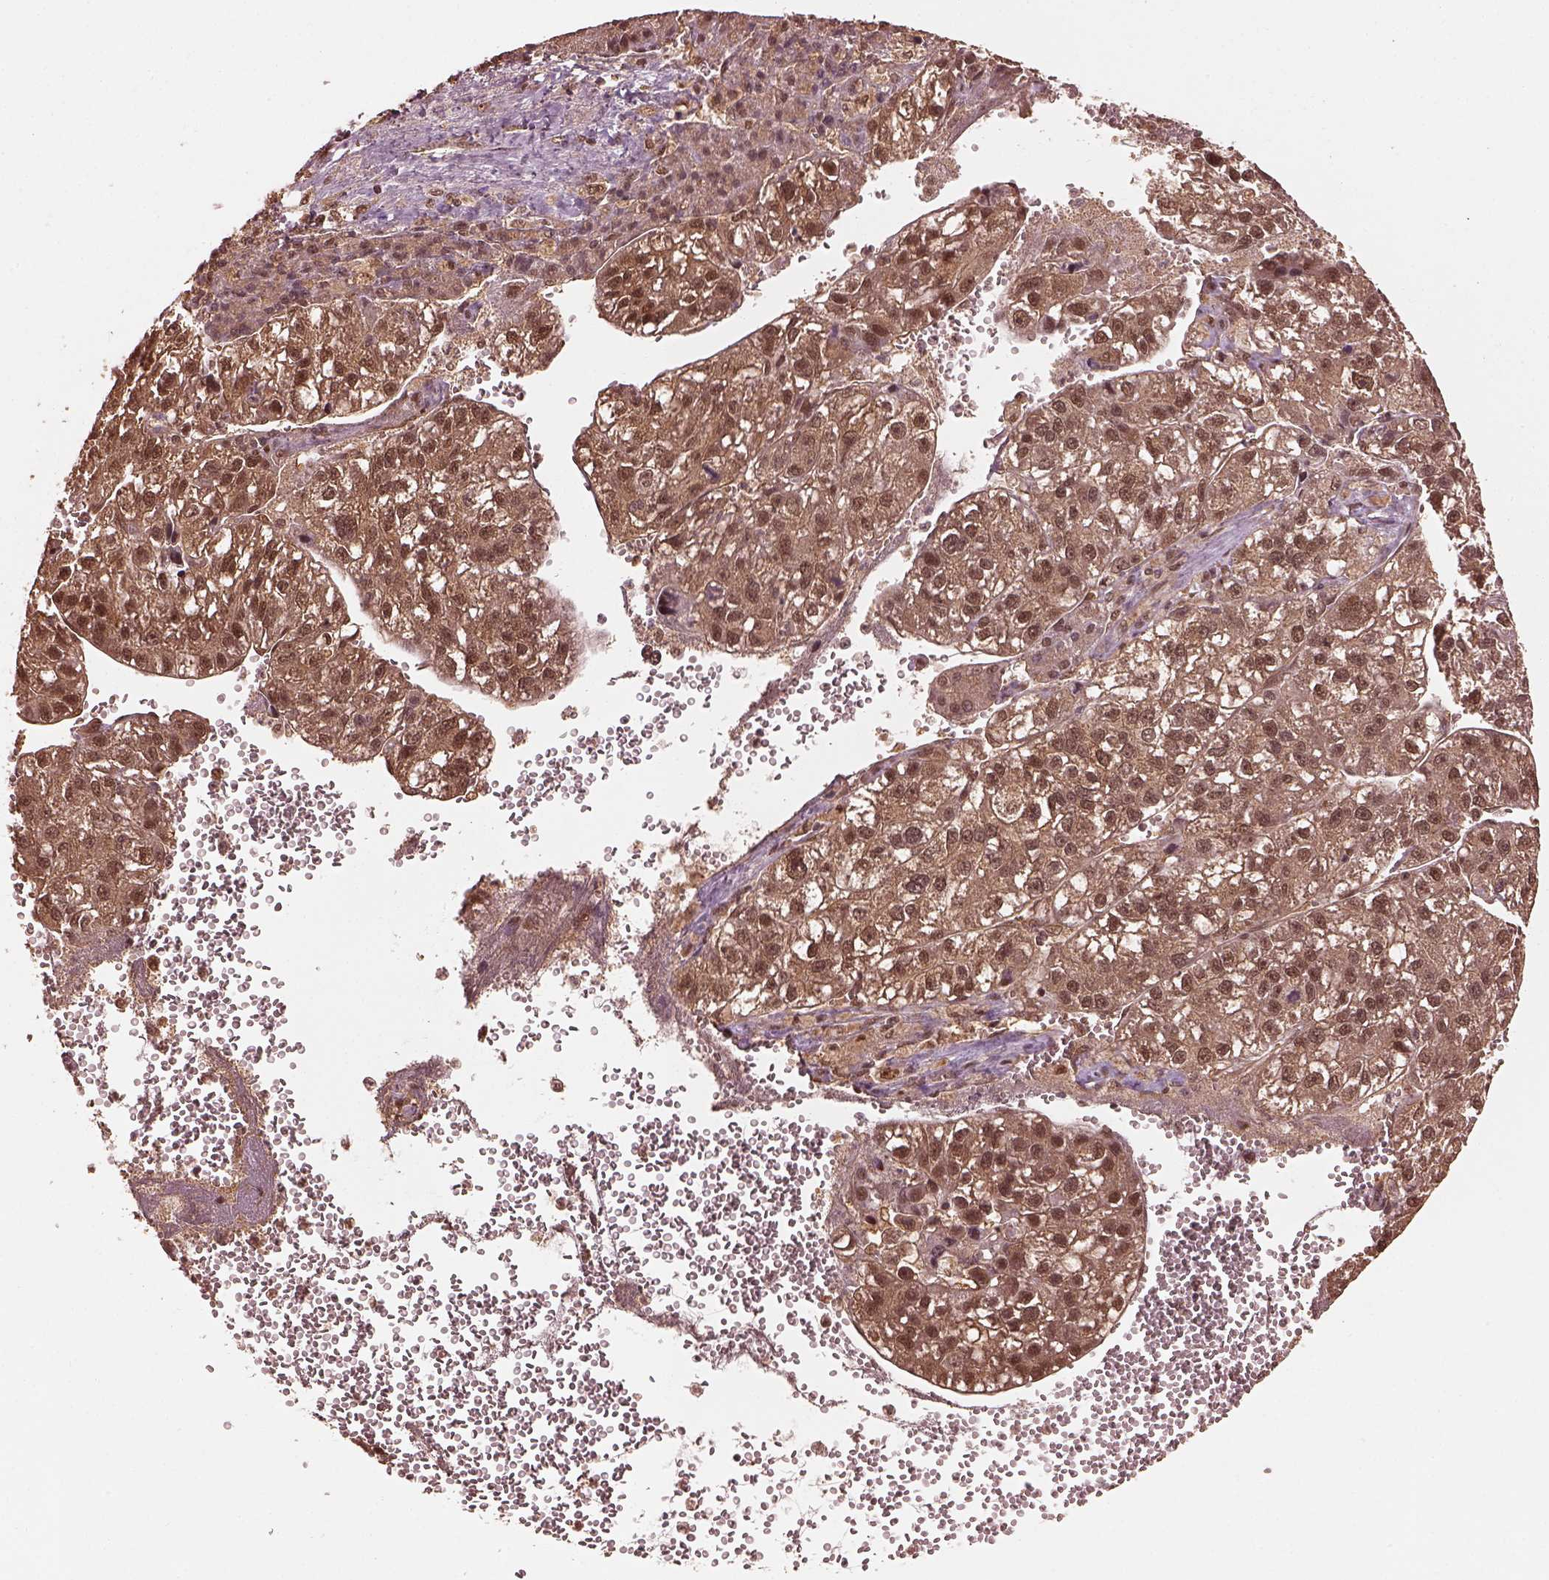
{"staining": {"intensity": "moderate", "quantity": "25%-75%", "location": "cytoplasmic/membranous,nuclear"}, "tissue": "liver cancer", "cell_type": "Tumor cells", "image_type": "cancer", "snomed": [{"axis": "morphology", "description": "Carcinoma, Hepatocellular, NOS"}, {"axis": "topography", "description": "Liver"}], "caption": "Tumor cells reveal moderate cytoplasmic/membranous and nuclear staining in about 25%-75% of cells in hepatocellular carcinoma (liver).", "gene": "PSMC5", "patient": {"sex": "female", "age": 70}}